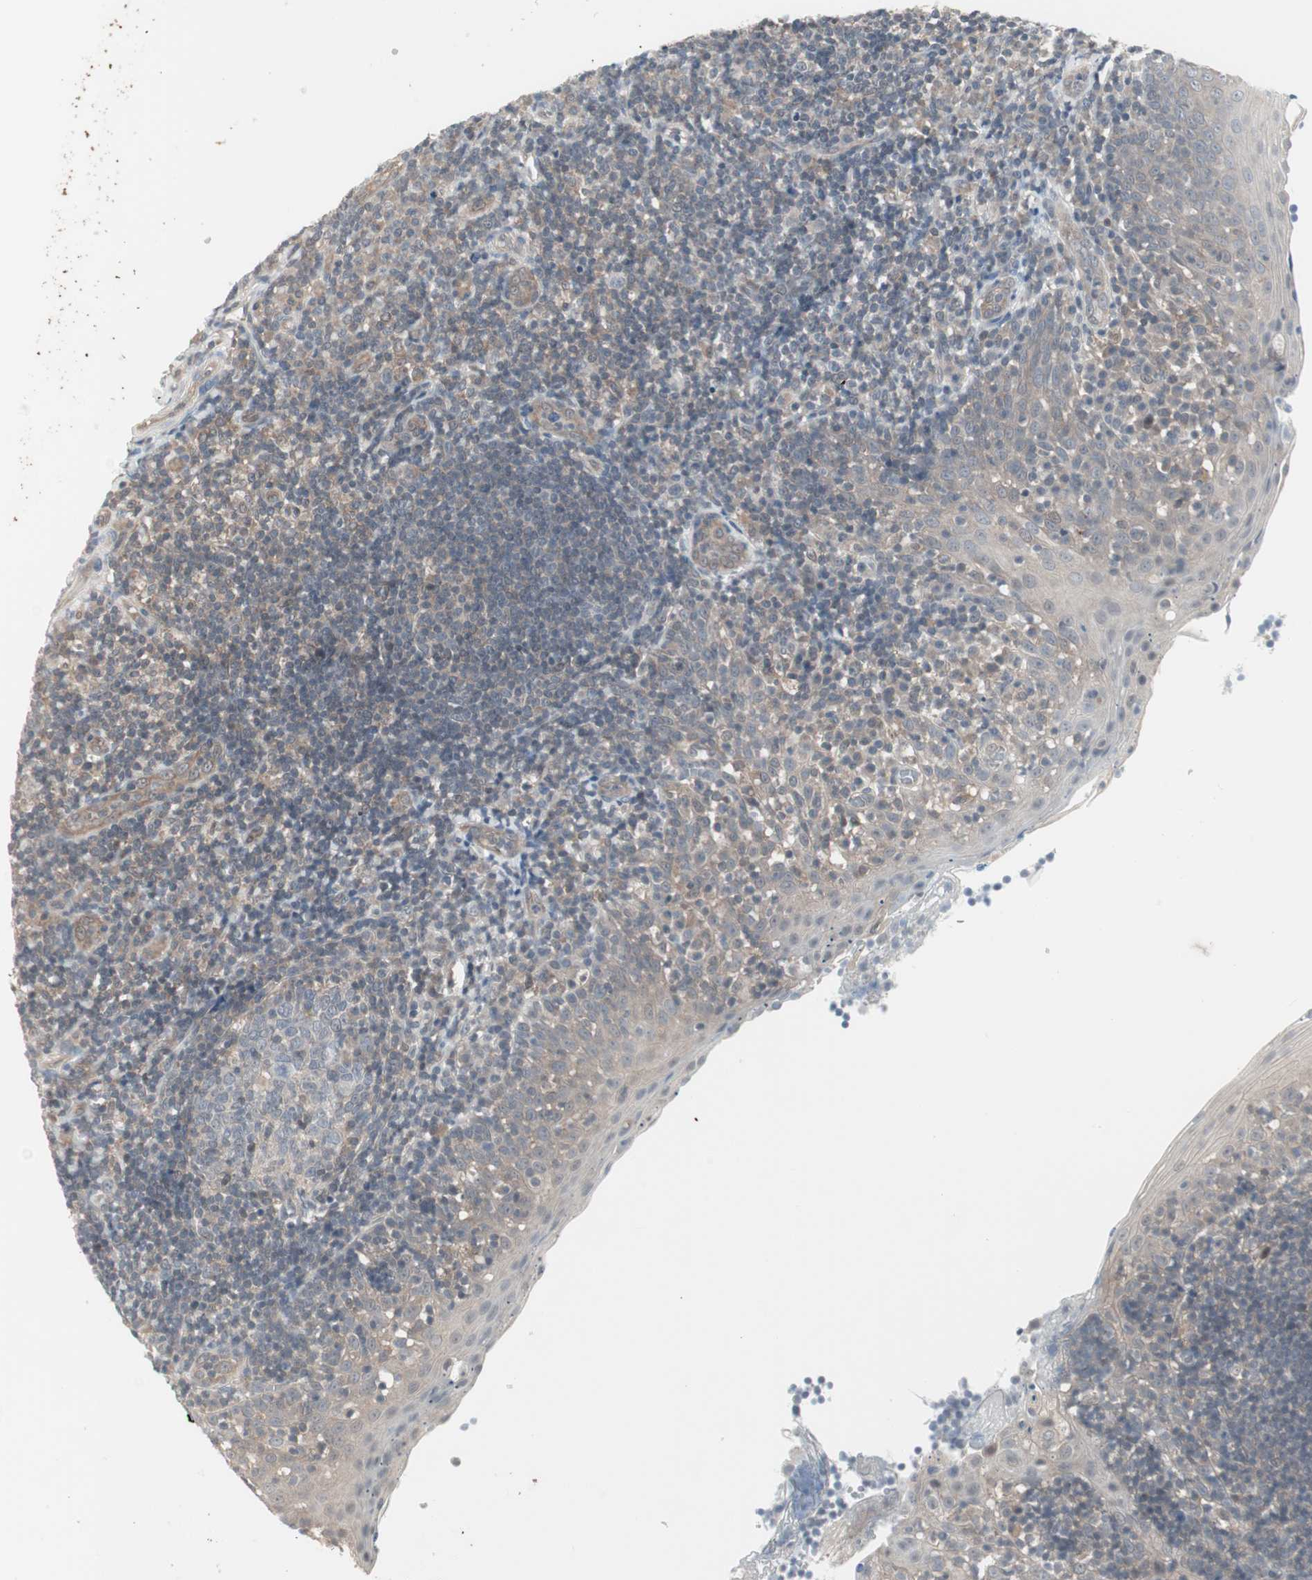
{"staining": {"intensity": "negative", "quantity": "none", "location": "none"}, "tissue": "tonsil", "cell_type": "Germinal center cells", "image_type": "normal", "snomed": [{"axis": "morphology", "description": "Normal tissue, NOS"}, {"axis": "topography", "description": "Tonsil"}], "caption": "This micrograph is of benign tonsil stained with immunohistochemistry to label a protein in brown with the nuclei are counter-stained blue. There is no expression in germinal center cells.", "gene": "PTPA", "patient": {"sex": "female", "age": 40}}